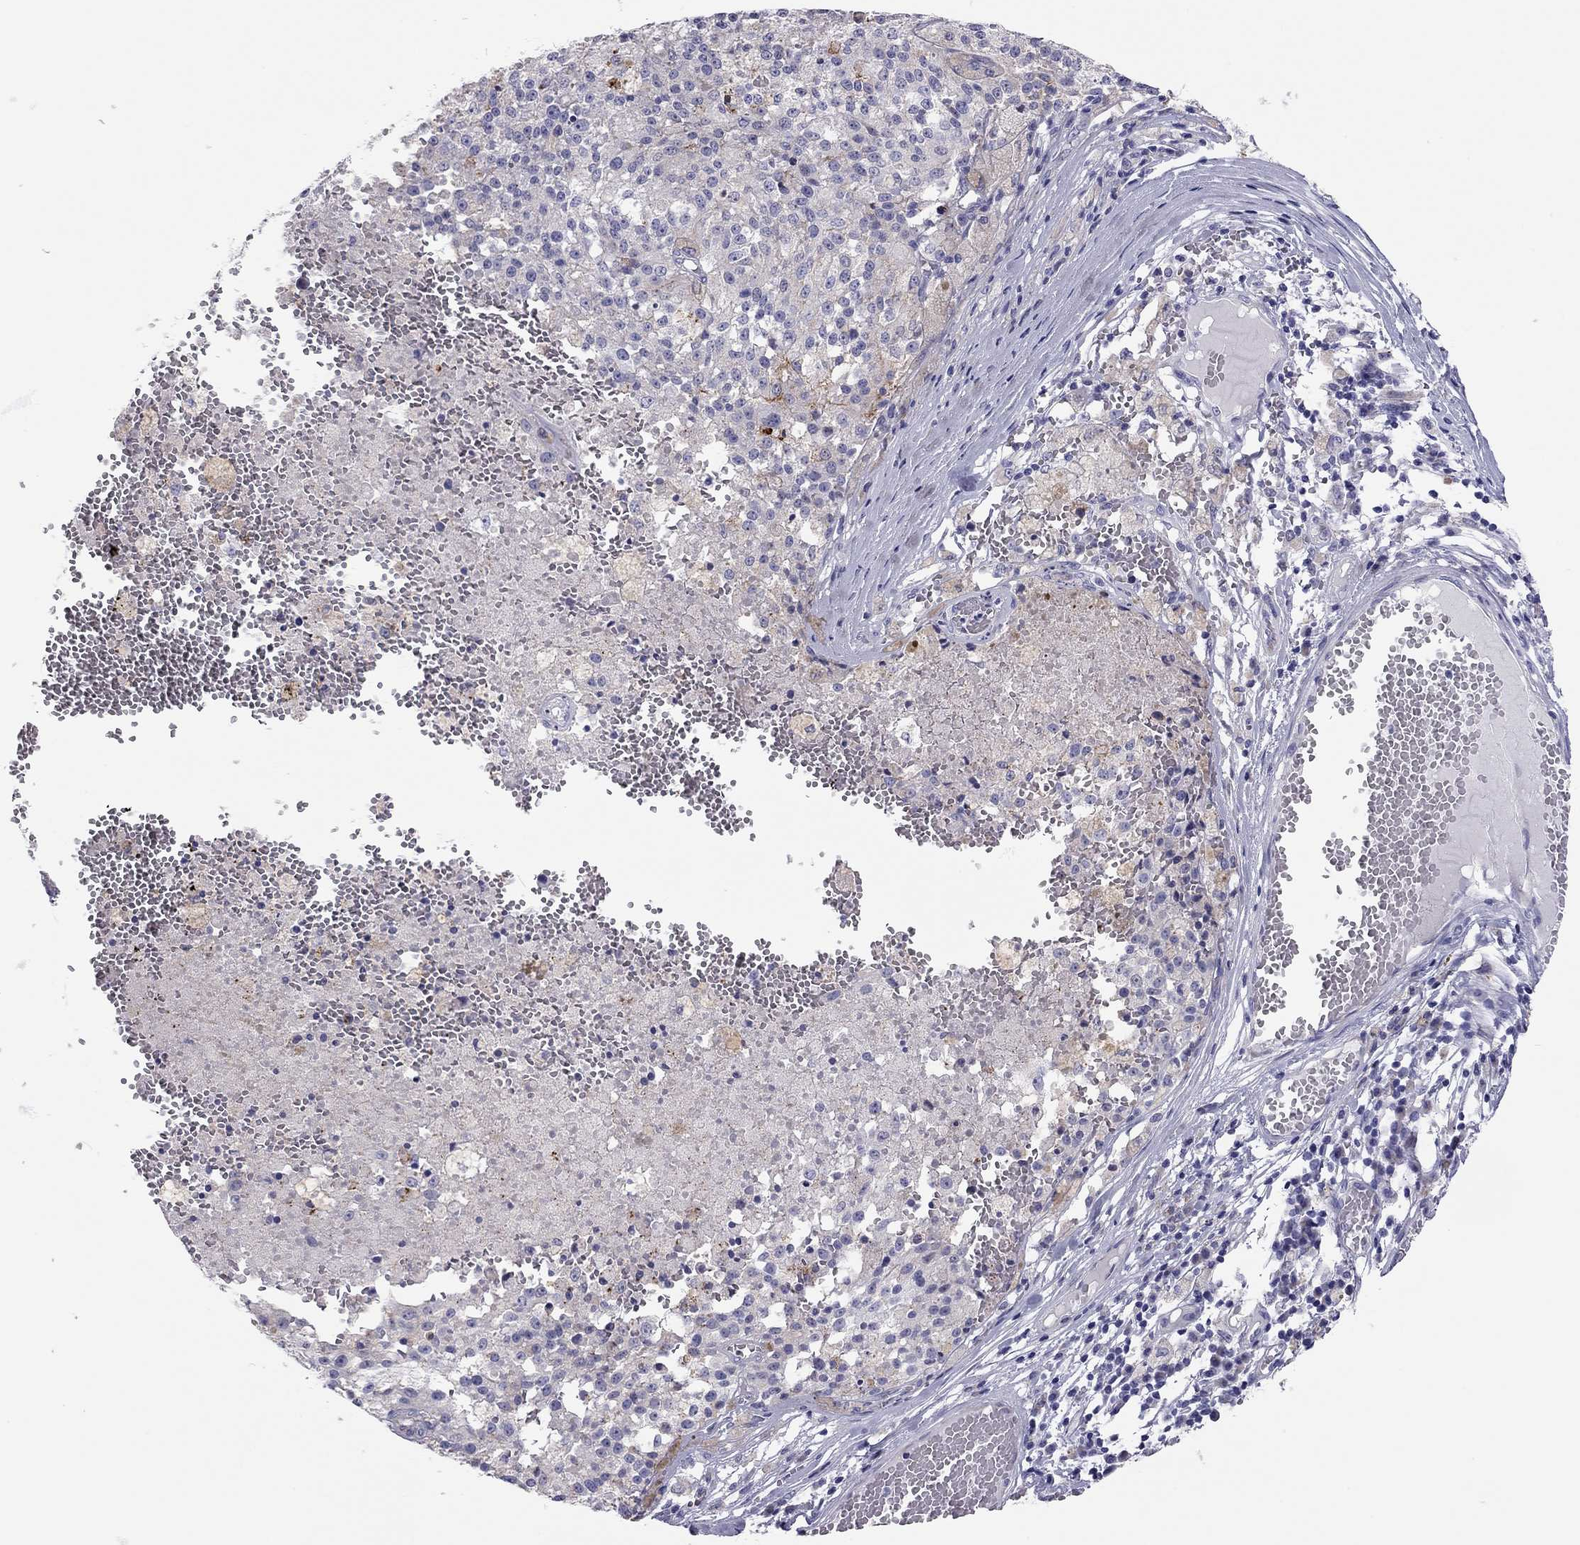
{"staining": {"intensity": "negative", "quantity": "none", "location": "none"}, "tissue": "melanoma", "cell_type": "Tumor cells", "image_type": "cancer", "snomed": [{"axis": "morphology", "description": "Malignant melanoma, Metastatic site"}, {"axis": "topography", "description": "Lymph node"}], "caption": "DAB immunohistochemical staining of melanoma displays no significant staining in tumor cells.", "gene": "SCARB1", "patient": {"sex": "female", "age": 64}}